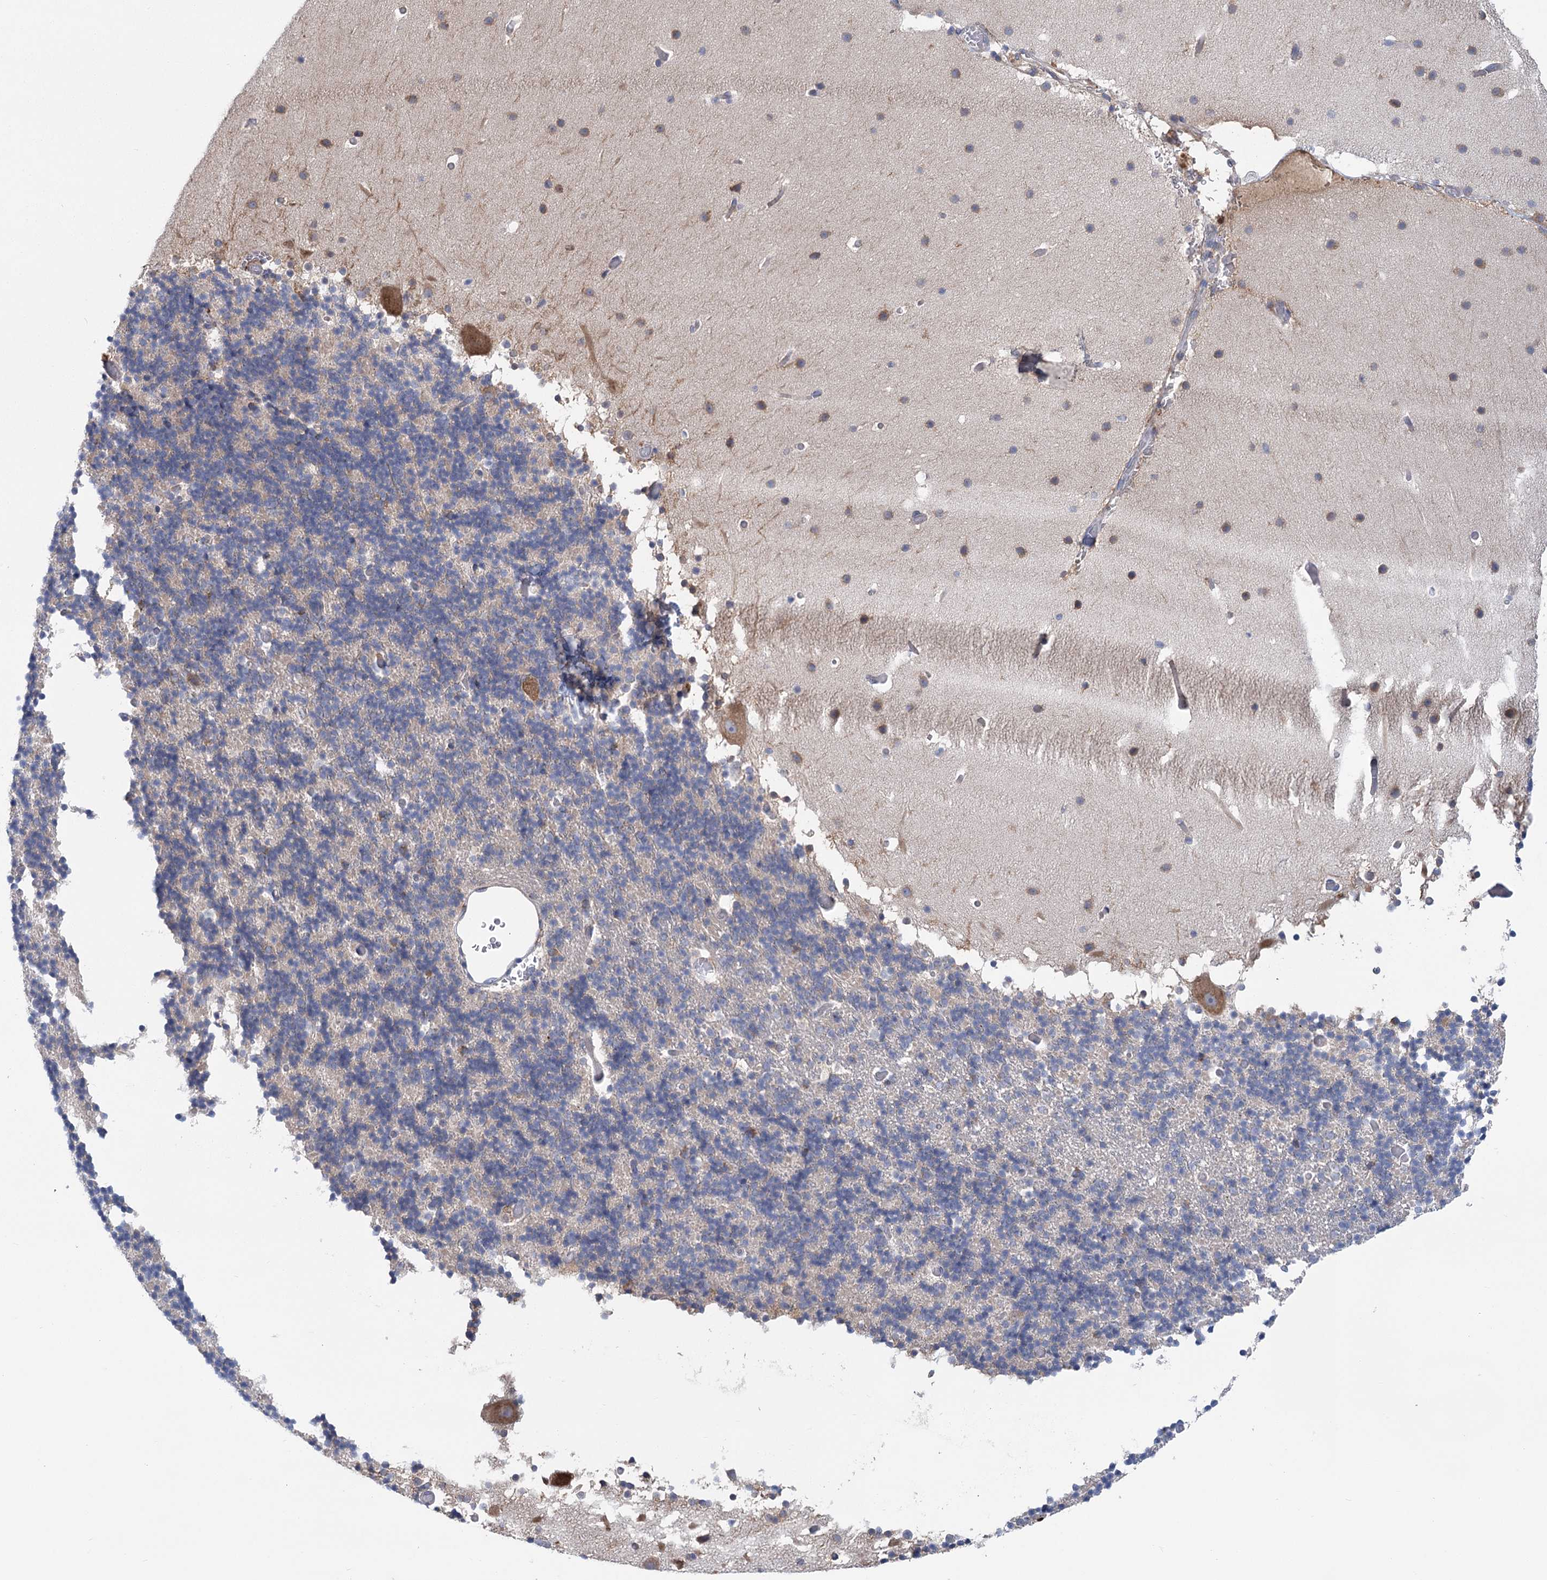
{"staining": {"intensity": "negative", "quantity": "none", "location": "none"}, "tissue": "cerebellum", "cell_type": "Cells in granular layer", "image_type": "normal", "snomed": [{"axis": "morphology", "description": "Normal tissue, NOS"}, {"axis": "topography", "description": "Cerebellum"}], "caption": "DAB (3,3'-diaminobenzidine) immunohistochemical staining of benign cerebellum reveals no significant expression in cells in granular layer. (Stains: DAB (3,3'-diaminobenzidine) immunohistochemistry with hematoxylin counter stain, Microscopy: brightfield microscopy at high magnification).", "gene": "METTL24", "patient": {"sex": "male", "age": 57}}